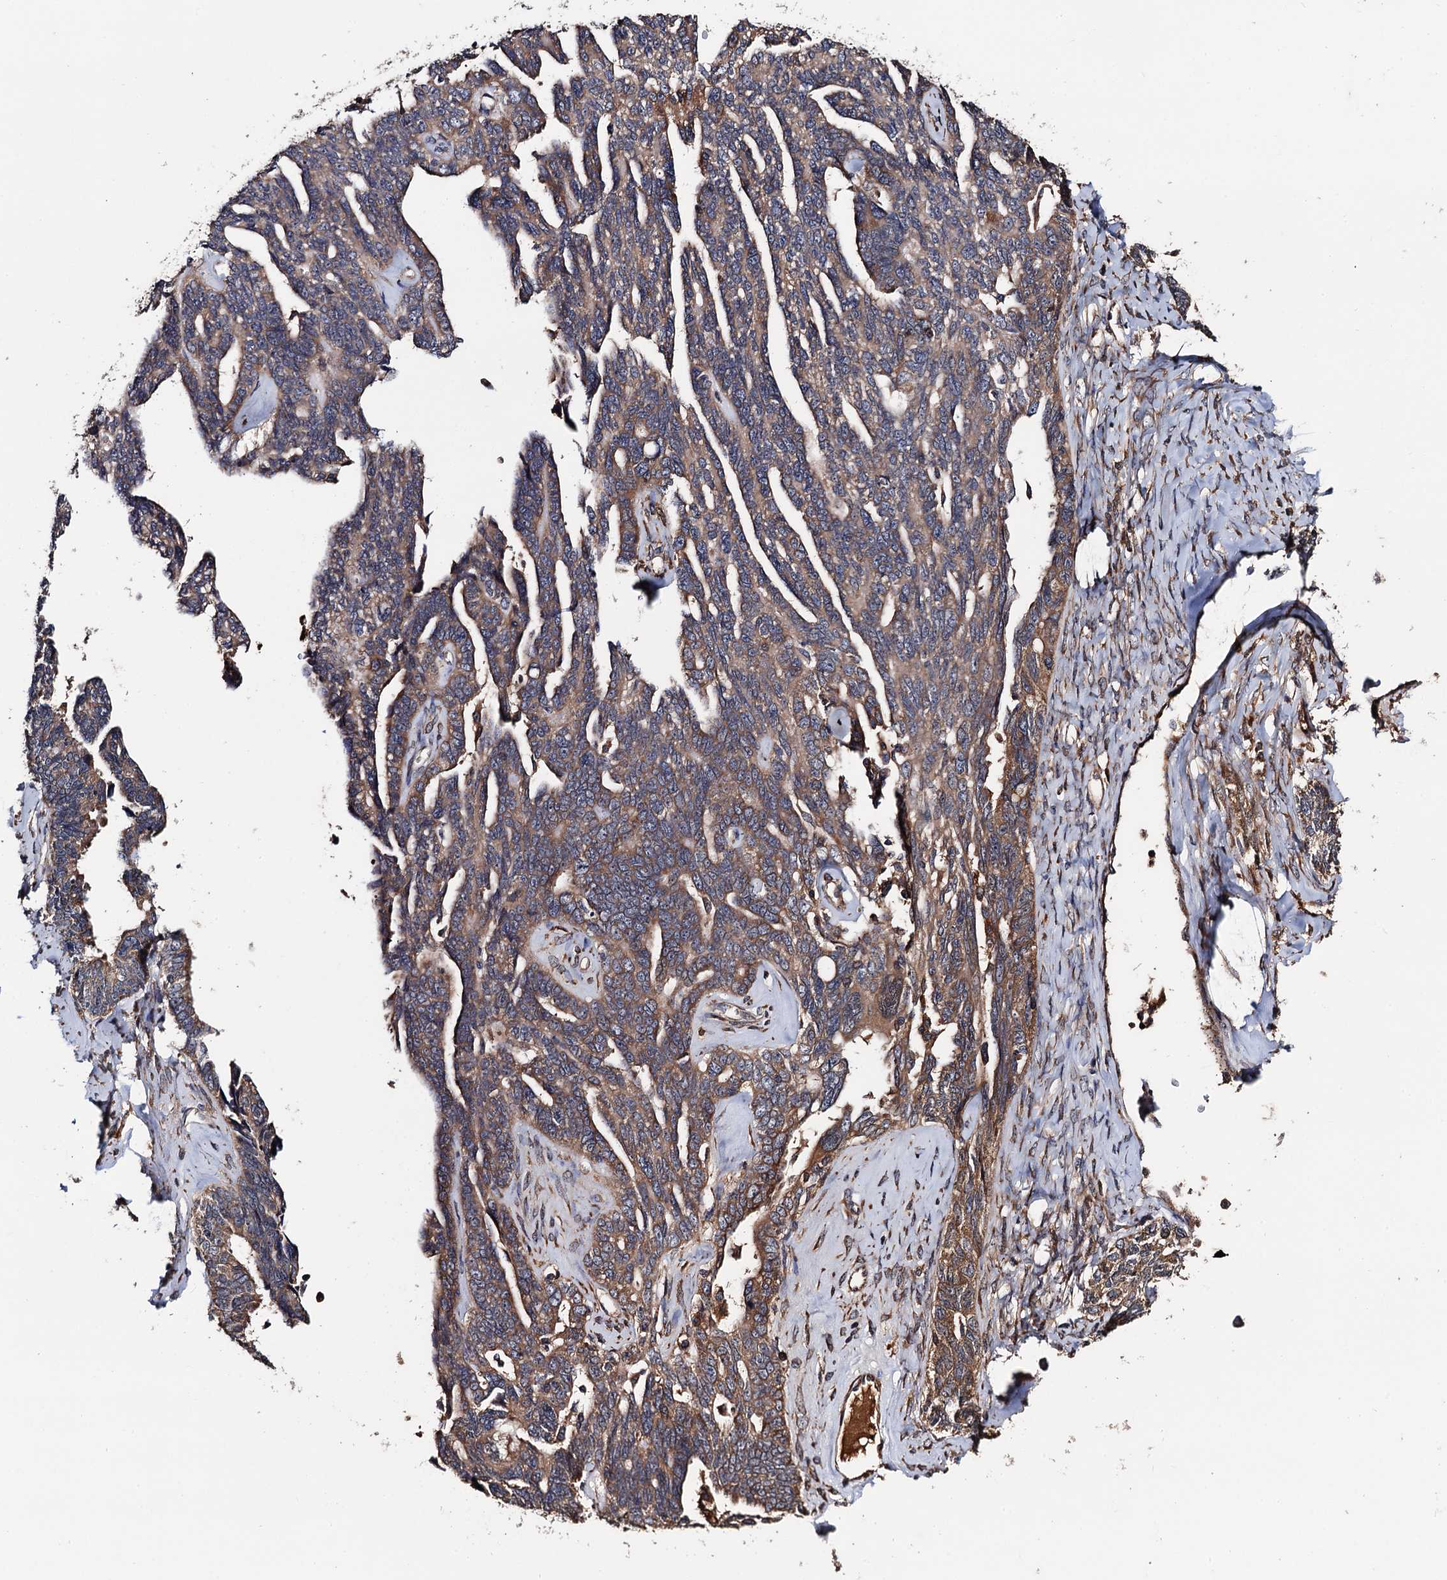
{"staining": {"intensity": "moderate", "quantity": ">75%", "location": "cytoplasmic/membranous"}, "tissue": "ovarian cancer", "cell_type": "Tumor cells", "image_type": "cancer", "snomed": [{"axis": "morphology", "description": "Cystadenocarcinoma, serous, NOS"}, {"axis": "topography", "description": "Ovary"}], "caption": "IHC of ovarian cancer (serous cystadenocarcinoma) shows medium levels of moderate cytoplasmic/membranous expression in approximately >75% of tumor cells.", "gene": "RGS11", "patient": {"sex": "female", "age": 79}}